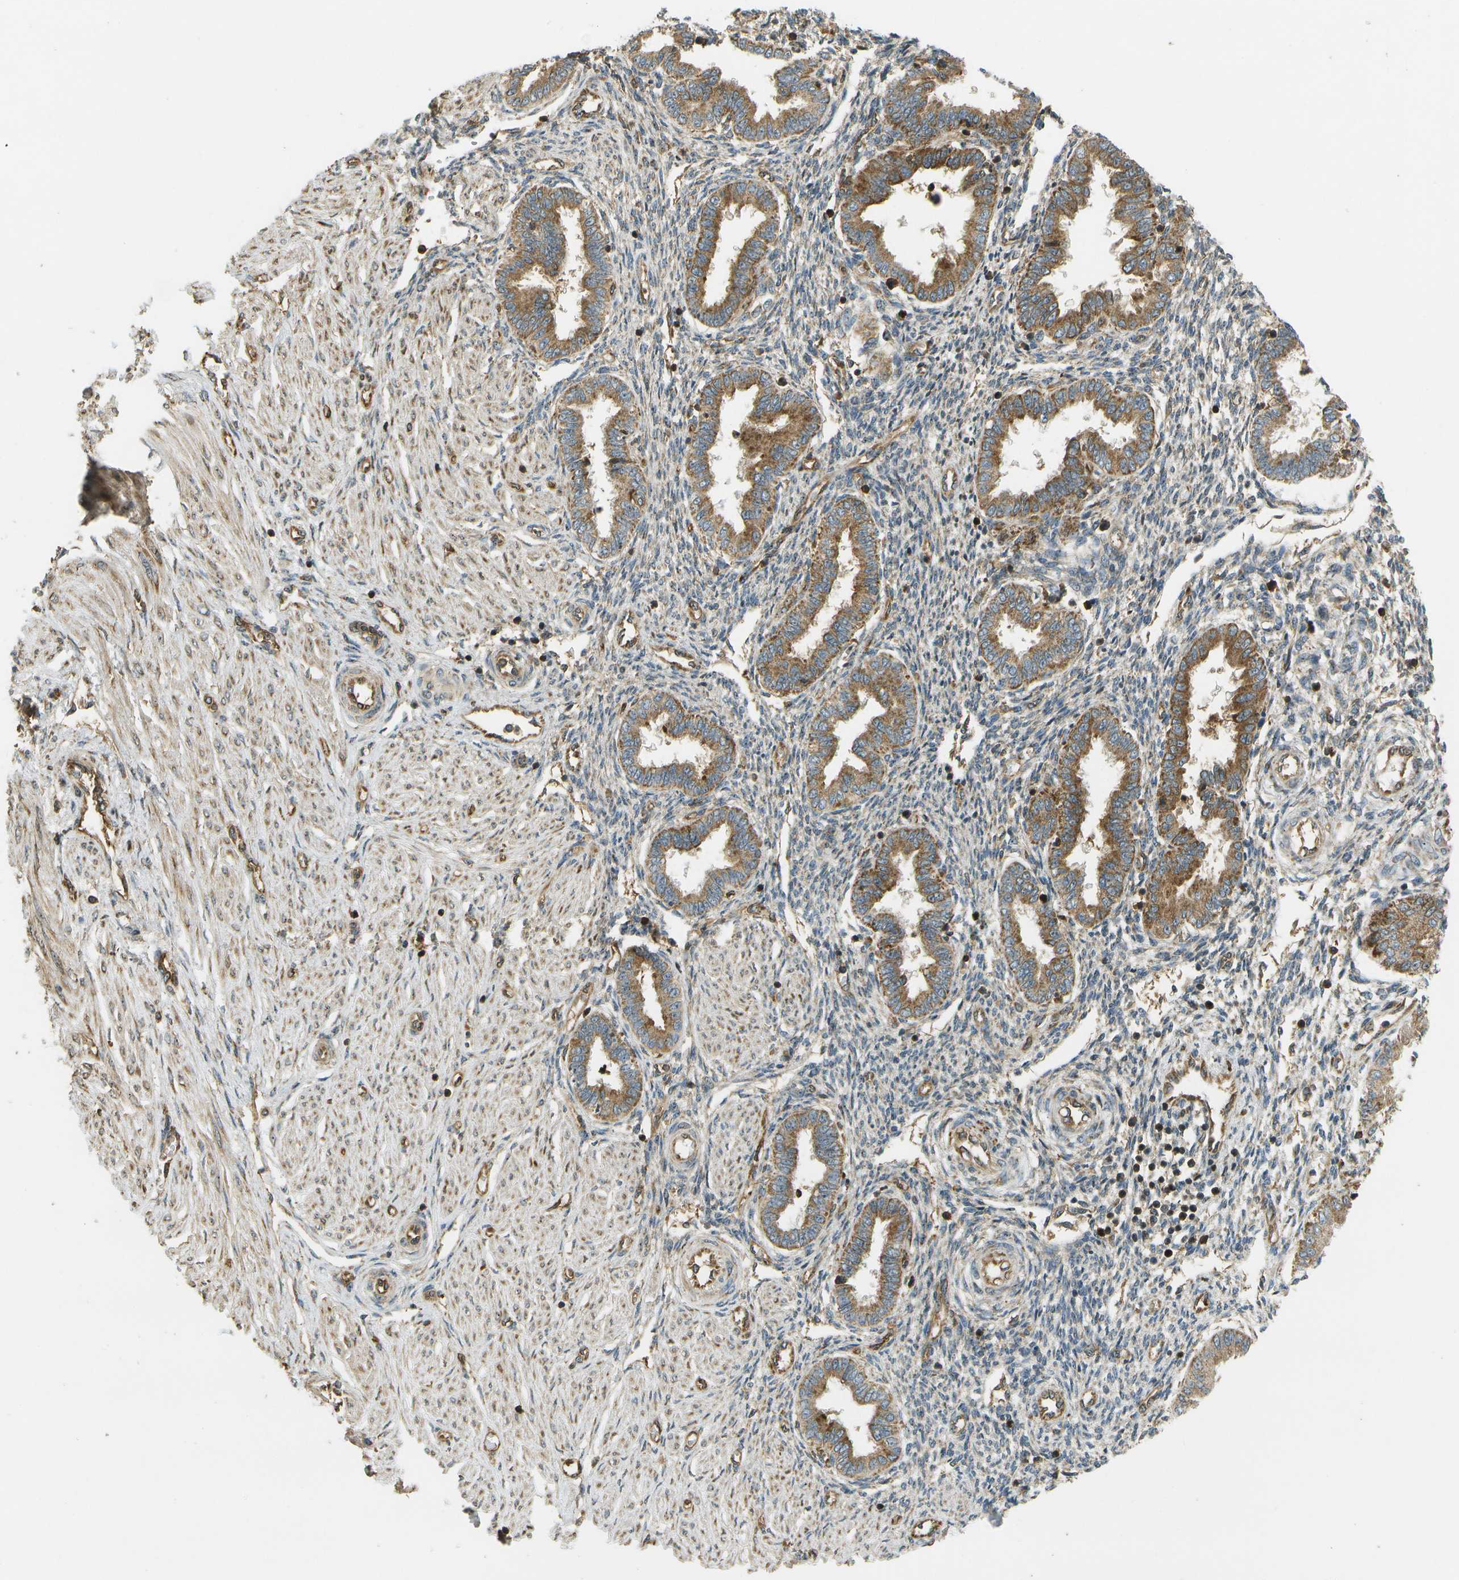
{"staining": {"intensity": "moderate", "quantity": "25%-75%", "location": "cytoplasmic/membranous"}, "tissue": "endometrium", "cell_type": "Cells in endometrial stroma", "image_type": "normal", "snomed": [{"axis": "morphology", "description": "Normal tissue, NOS"}, {"axis": "topography", "description": "Endometrium"}], "caption": "Moderate cytoplasmic/membranous expression for a protein is present in about 25%-75% of cells in endometrial stroma of unremarkable endometrium using IHC.", "gene": "LRP12", "patient": {"sex": "female", "age": 33}}